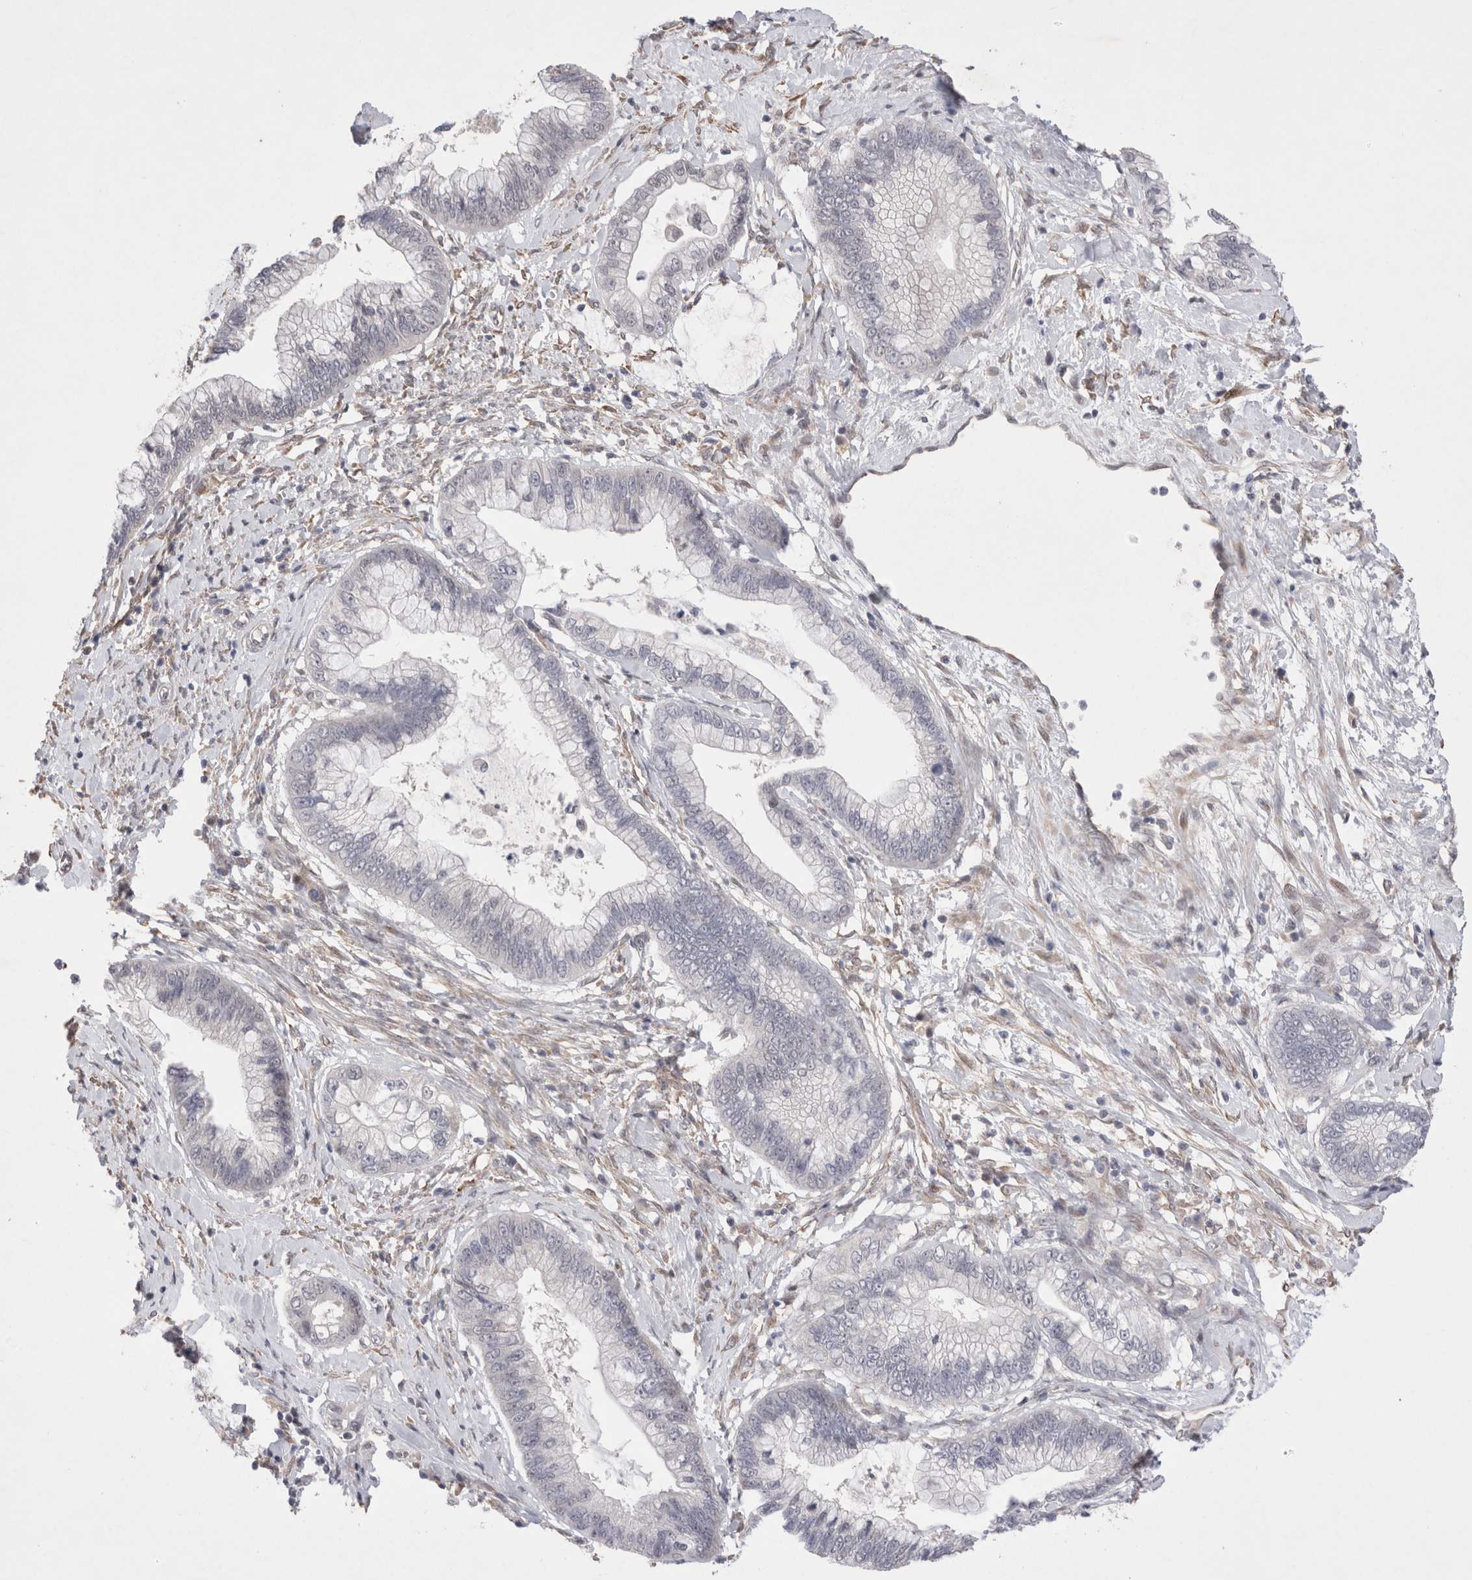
{"staining": {"intensity": "negative", "quantity": "none", "location": "none"}, "tissue": "cervical cancer", "cell_type": "Tumor cells", "image_type": "cancer", "snomed": [{"axis": "morphology", "description": "Adenocarcinoma, NOS"}, {"axis": "topography", "description": "Cervix"}], "caption": "Protein analysis of cervical adenocarcinoma displays no significant expression in tumor cells.", "gene": "GIMAP6", "patient": {"sex": "female", "age": 44}}